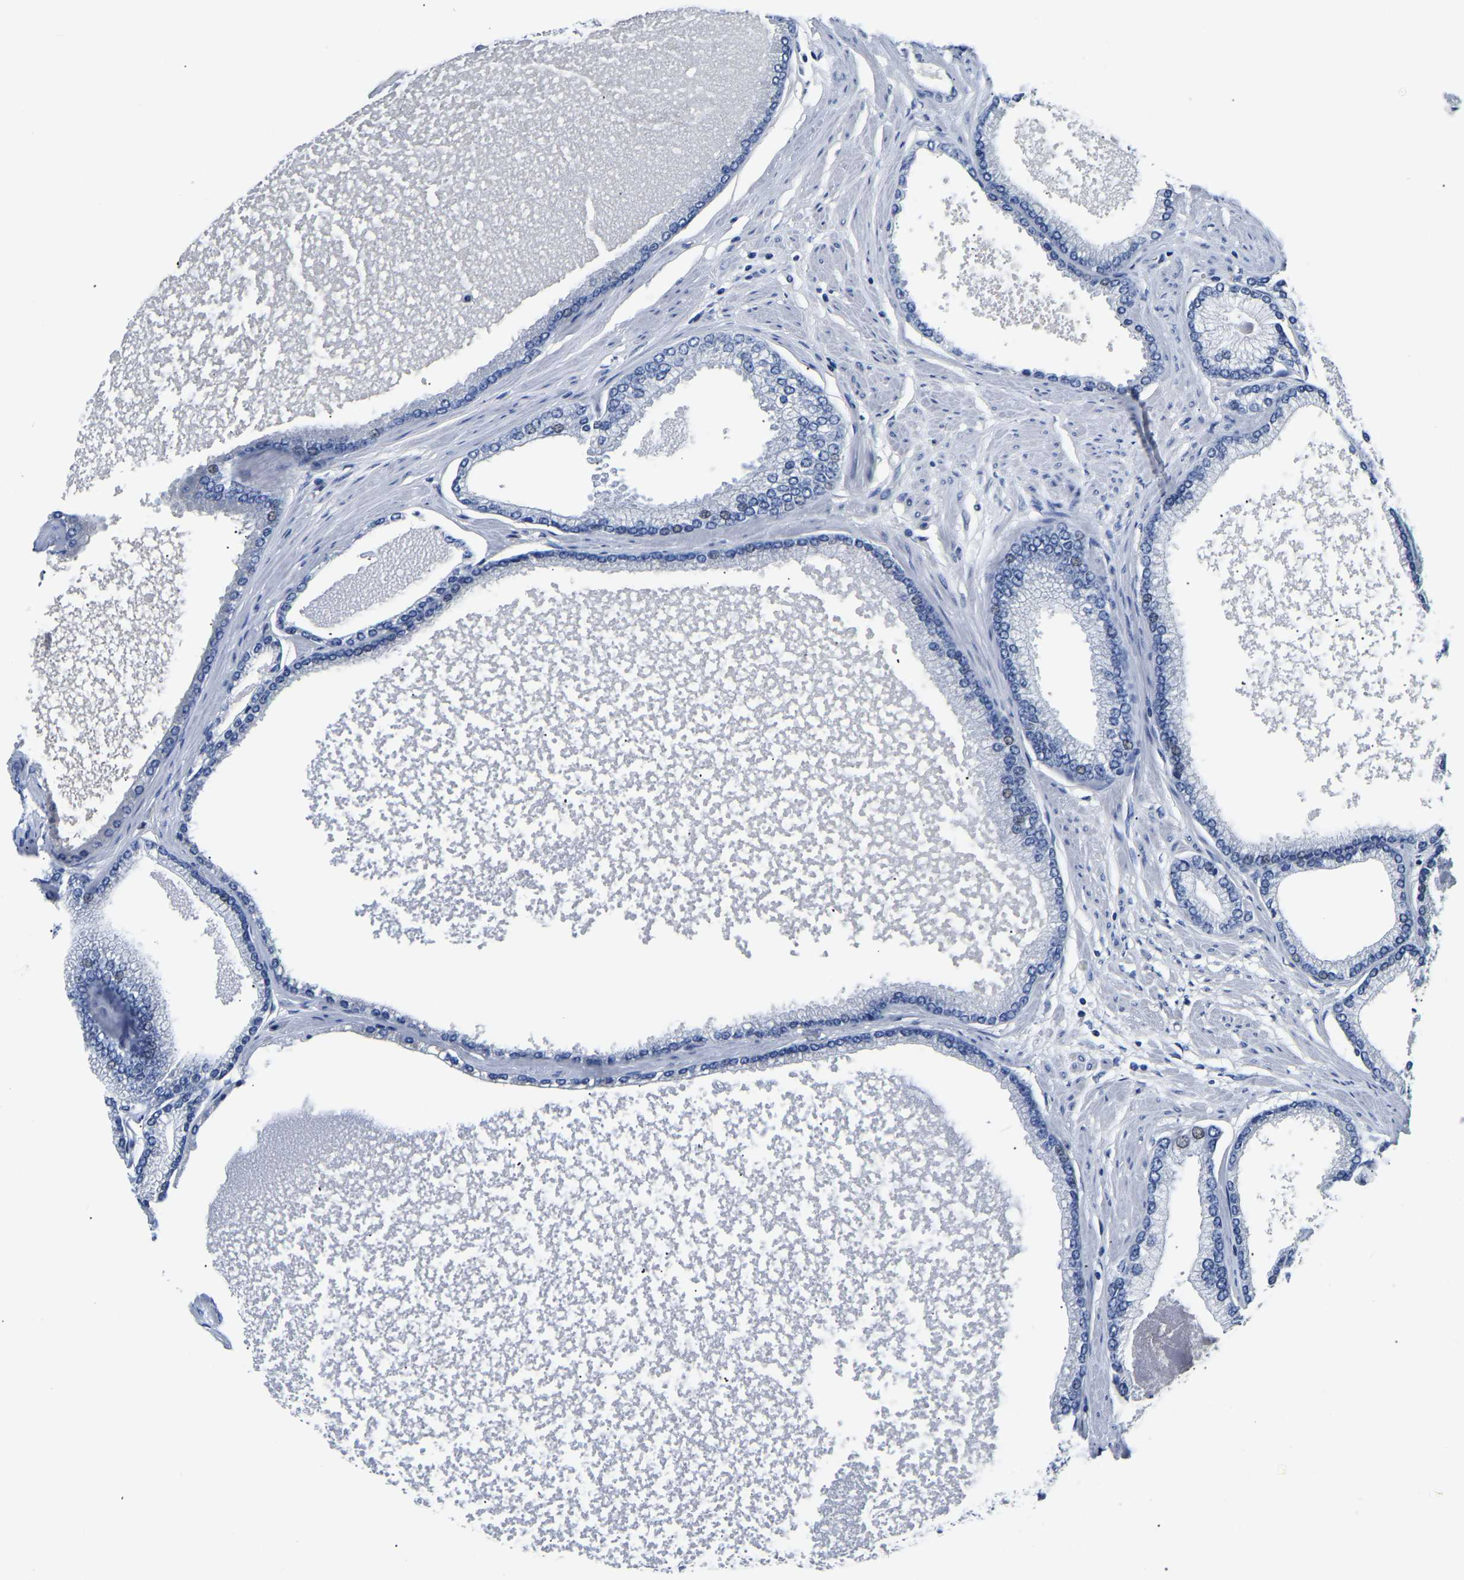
{"staining": {"intensity": "negative", "quantity": "none", "location": "none"}, "tissue": "prostate cancer", "cell_type": "Tumor cells", "image_type": "cancer", "snomed": [{"axis": "morphology", "description": "Adenocarcinoma, High grade"}, {"axis": "topography", "description": "Prostate"}], "caption": "Tumor cells are negative for brown protein staining in prostate cancer.", "gene": "PCK2", "patient": {"sex": "male", "age": 61}}